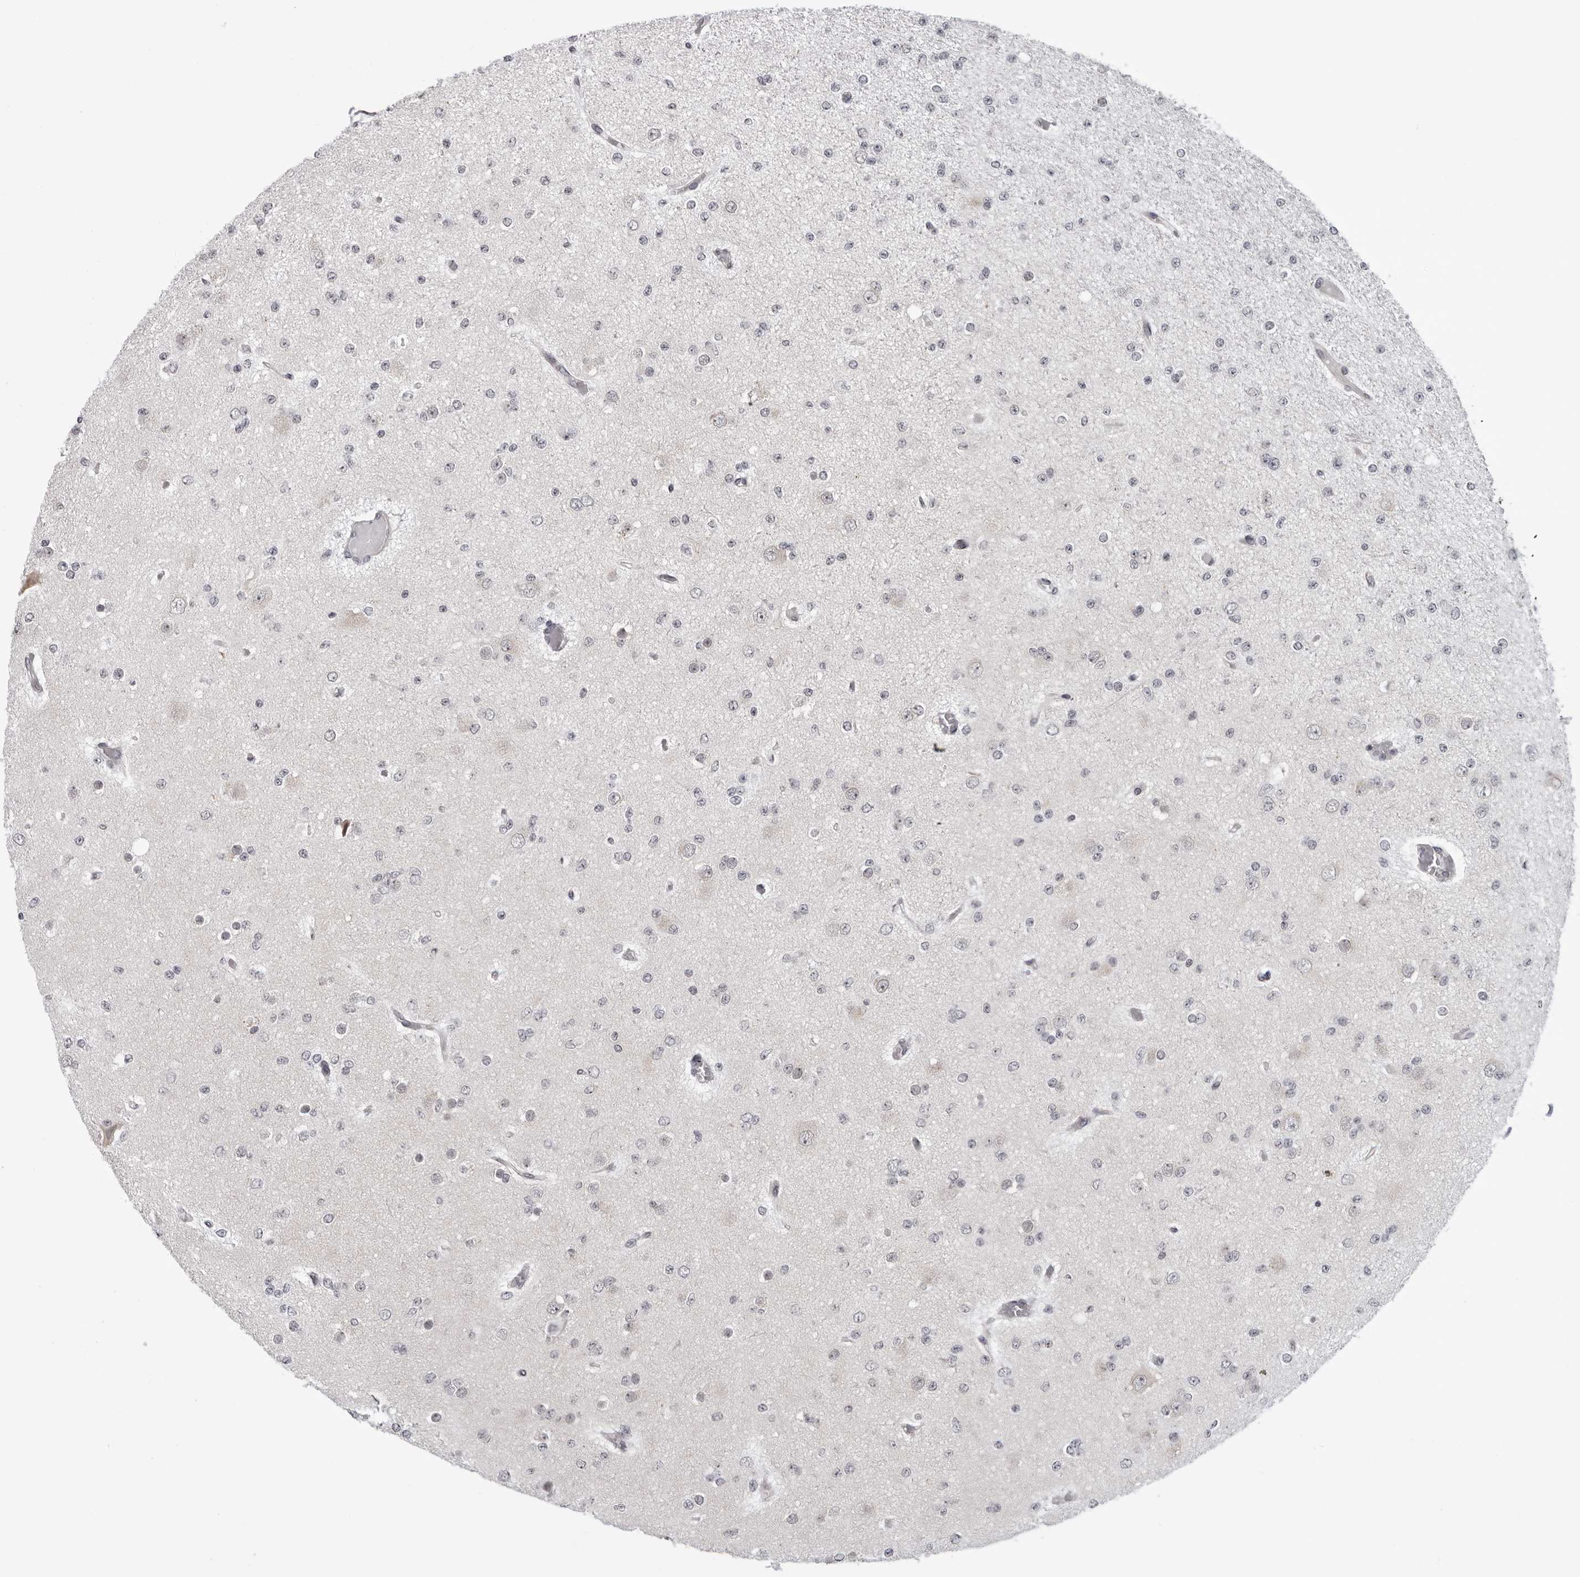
{"staining": {"intensity": "negative", "quantity": "none", "location": "none"}, "tissue": "glioma", "cell_type": "Tumor cells", "image_type": "cancer", "snomed": [{"axis": "morphology", "description": "Glioma, malignant, Low grade"}, {"axis": "topography", "description": "Brain"}], "caption": "Glioma was stained to show a protein in brown. There is no significant expression in tumor cells. Nuclei are stained in blue.", "gene": "GCSAML", "patient": {"sex": "female", "age": 22}}